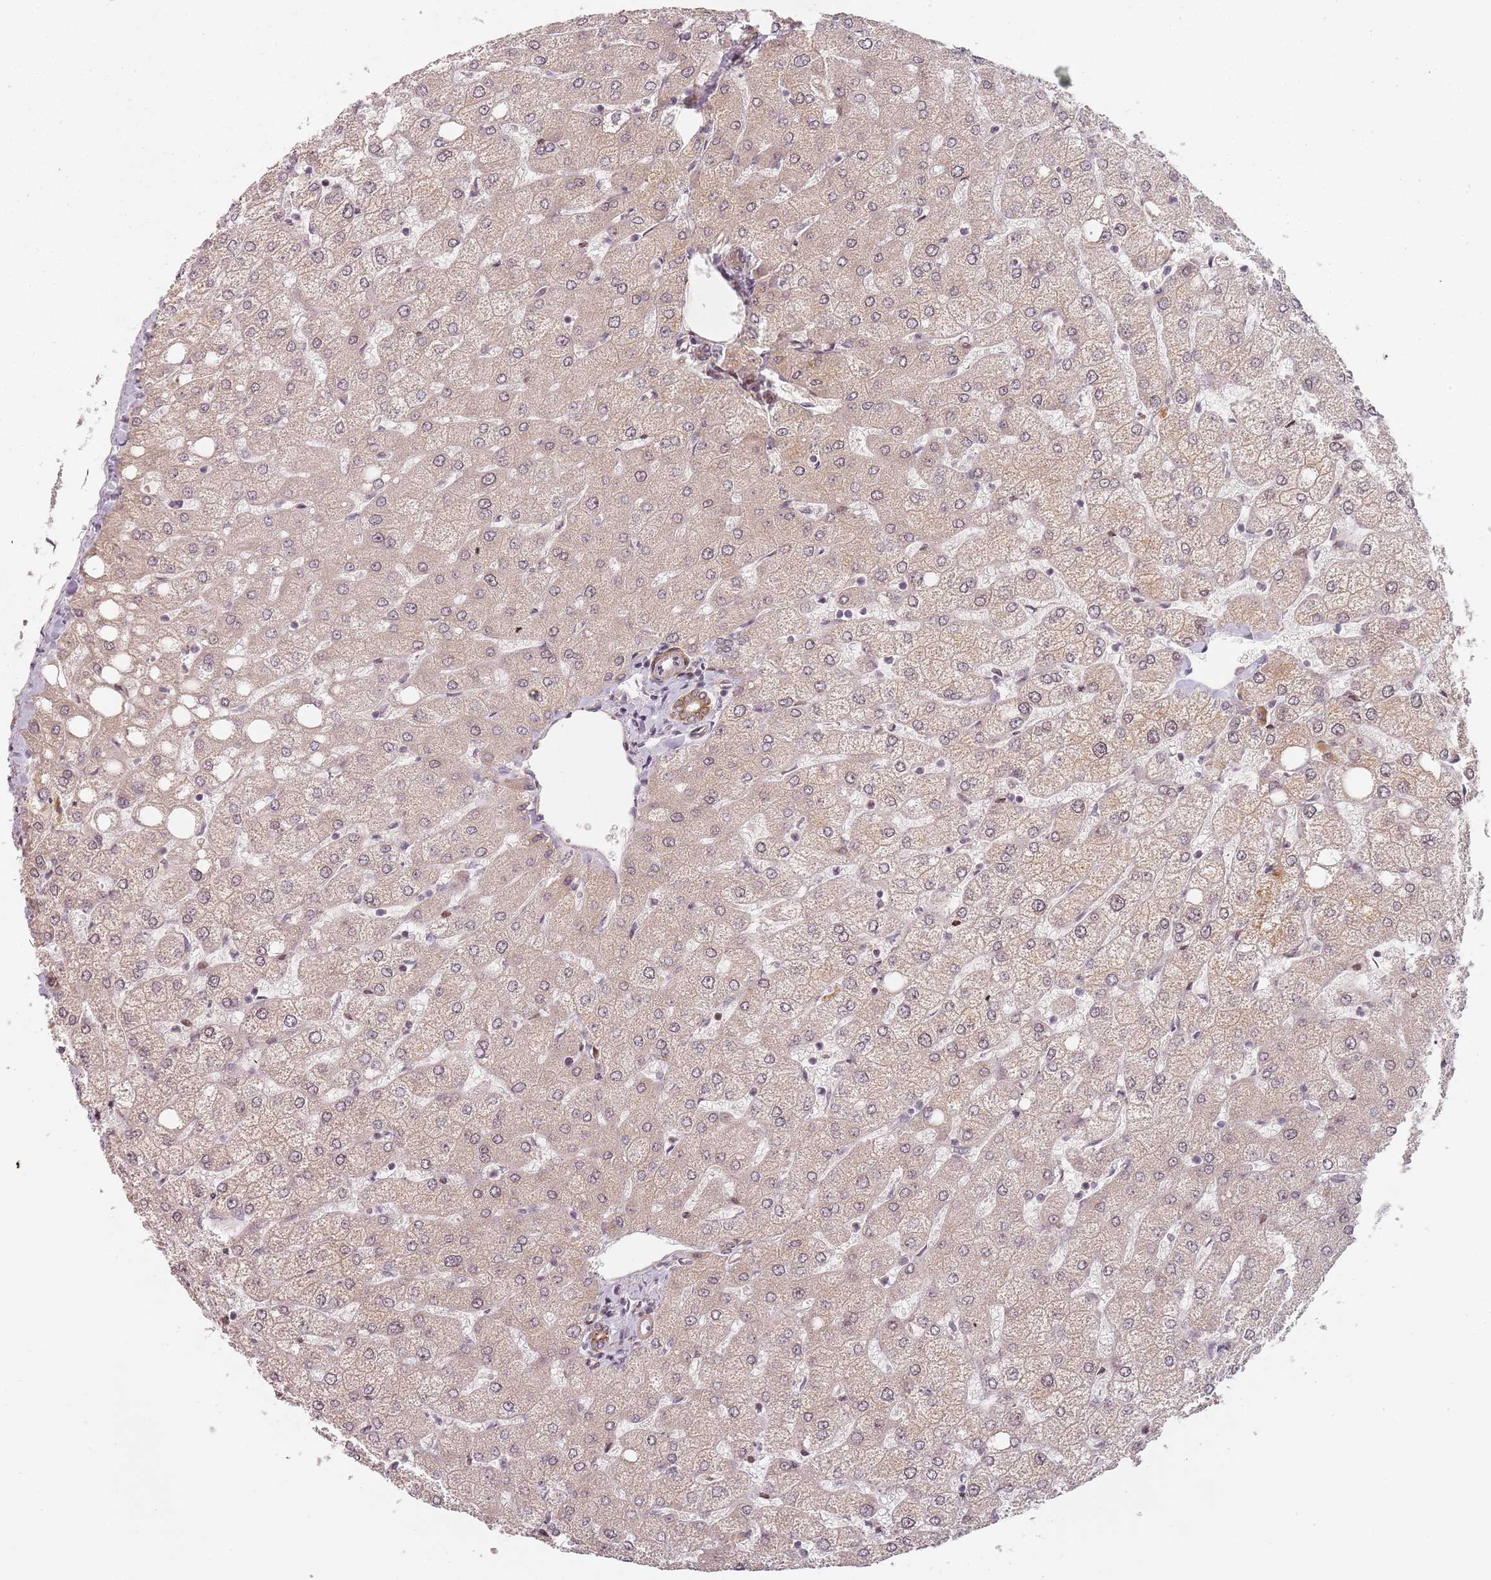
{"staining": {"intensity": "moderate", "quantity": ">75%", "location": "cytoplasmic/membranous"}, "tissue": "liver", "cell_type": "Cholangiocytes", "image_type": "normal", "snomed": [{"axis": "morphology", "description": "Normal tissue, NOS"}, {"axis": "topography", "description": "Liver"}], "caption": "This photomicrograph exhibits immunohistochemistry (IHC) staining of normal human liver, with medium moderate cytoplasmic/membranous staining in approximately >75% of cholangiocytes.", "gene": "RPS6KA2", "patient": {"sex": "female", "age": 54}}